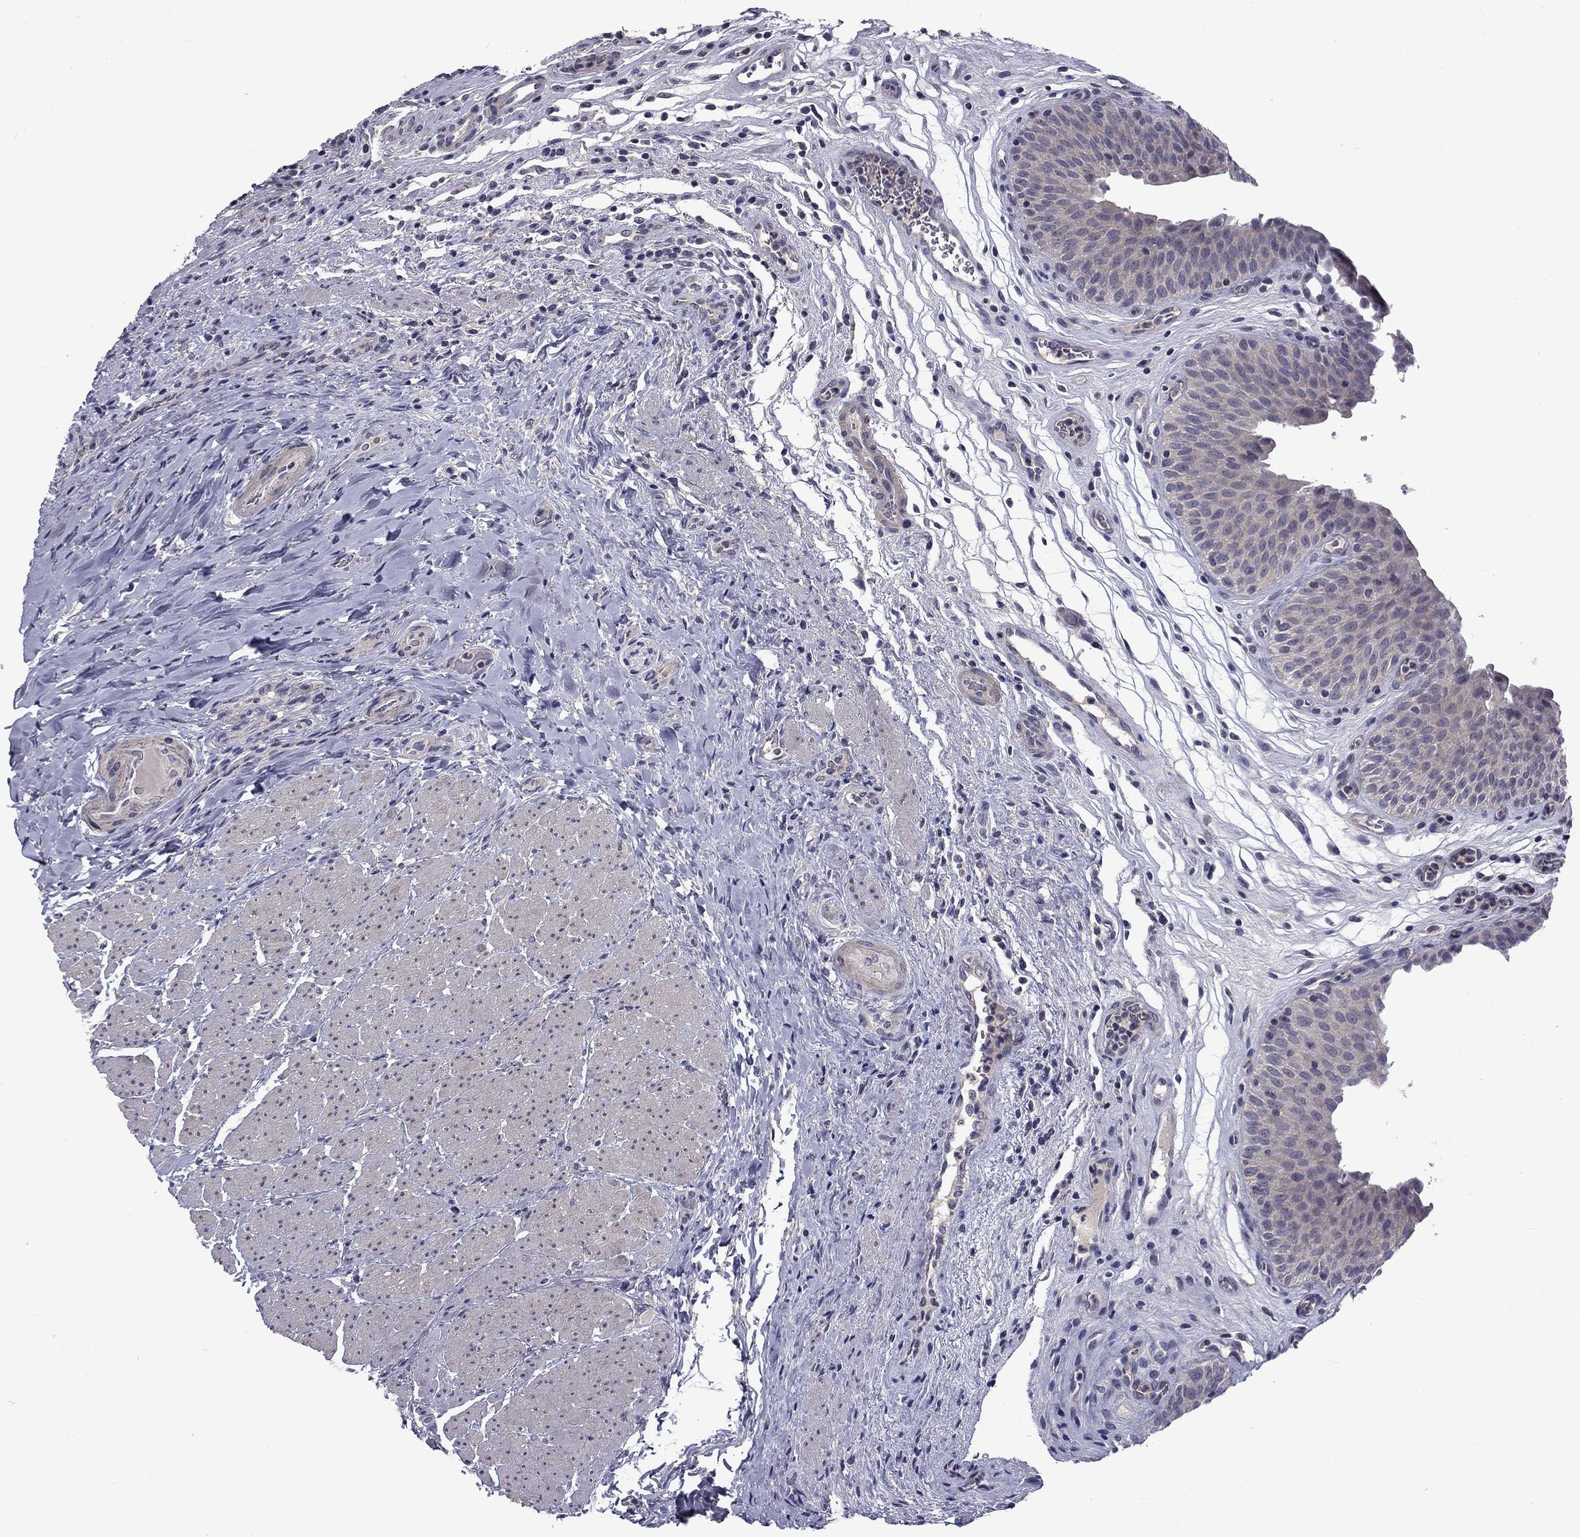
{"staining": {"intensity": "negative", "quantity": "none", "location": "none"}, "tissue": "urinary bladder", "cell_type": "Urothelial cells", "image_type": "normal", "snomed": [{"axis": "morphology", "description": "Normal tissue, NOS"}, {"axis": "topography", "description": "Urinary bladder"}], "caption": "The IHC photomicrograph has no significant positivity in urothelial cells of urinary bladder.", "gene": "SNTA1", "patient": {"sex": "male", "age": 66}}